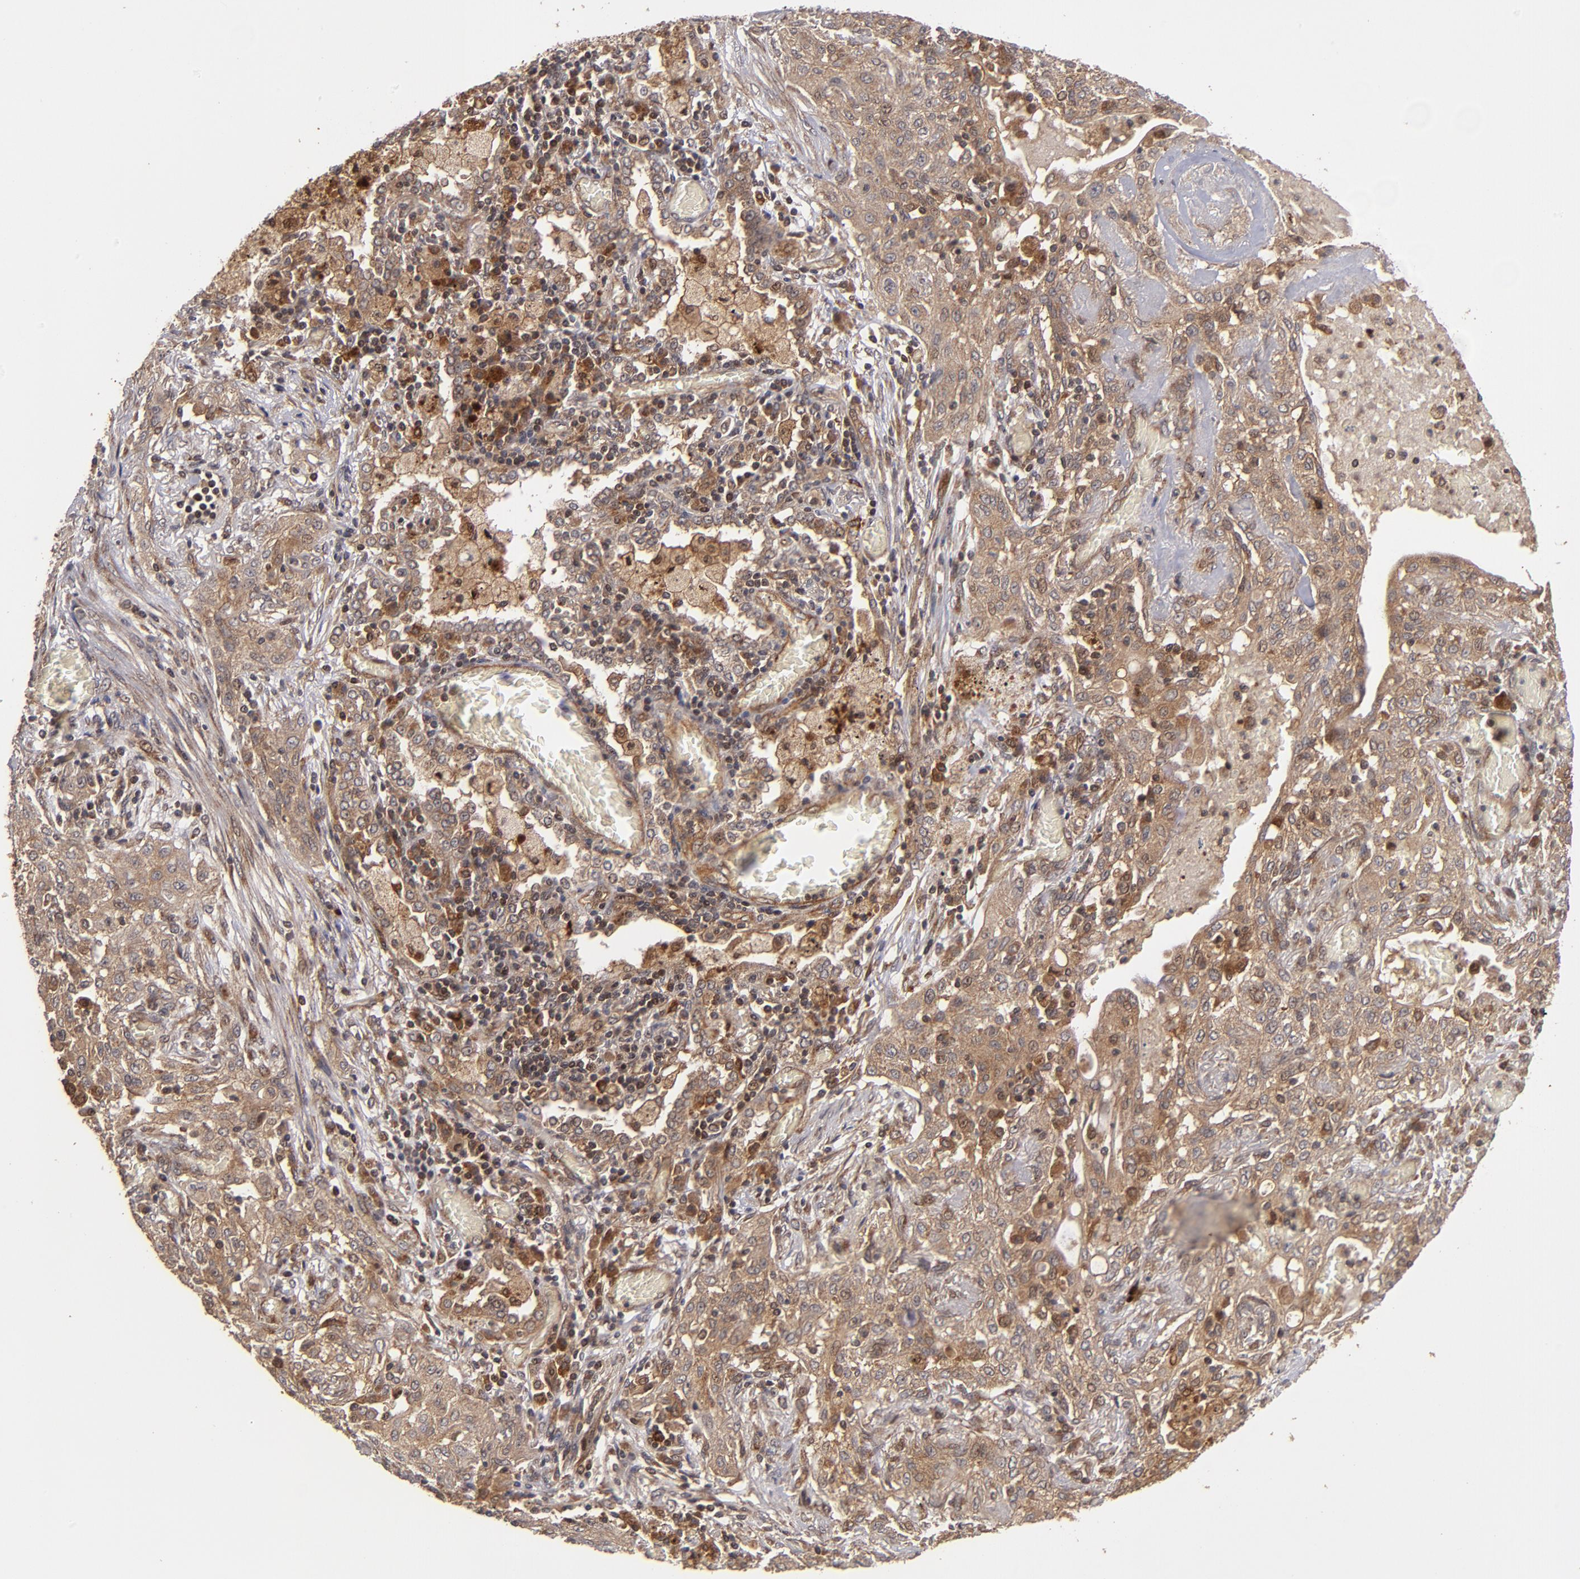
{"staining": {"intensity": "moderate", "quantity": ">75%", "location": "cytoplasmic/membranous"}, "tissue": "lung cancer", "cell_type": "Tumor cells", "image_type": "cancer", "snomed": [{"axis": "morphology", "description": "Squamous cell carcinoma, NOS"}, {"axis": "topography", "description": "Lung"}], "caption": "A medium amount of moderate cytoplasmic/membranous staining is appreciated in approximately >75% of tumor cells in lung cancer (squamous cell carcinoma) tissue.", "gene": "BDKRB1", "patient": {"sex": "female", "age": 47}}